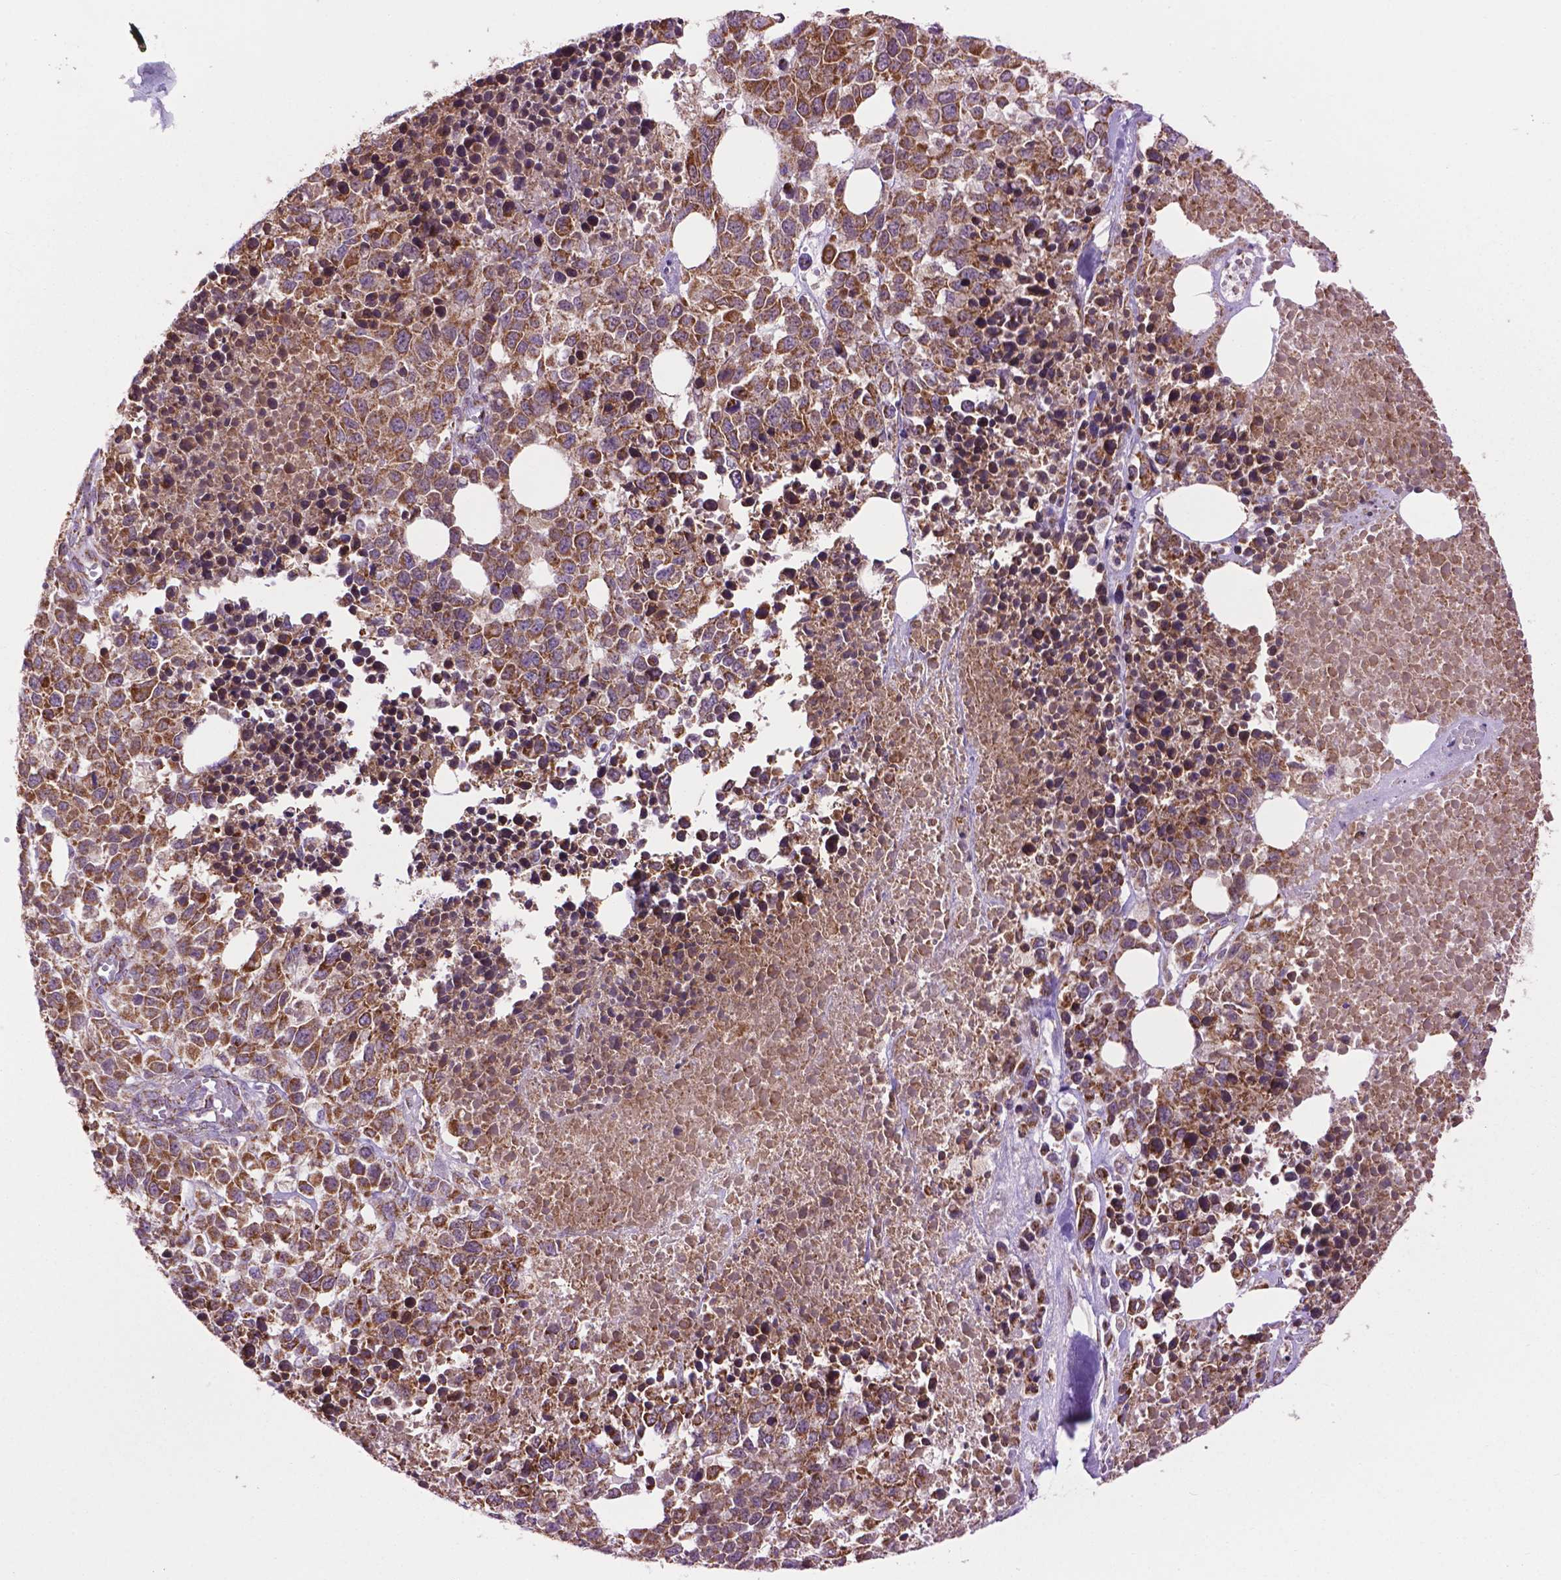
{"staining": {"intensity": "moderate", "quantity": ">75%", "location": "cytoplasmic/membranous"}, "tissue": "melanoma", "cell_type": "Tumor cells", "image_type": "cancer", "snomed": [{"axis": "morphology", "description": "Malignant melanoma, Metastatic site"}, {"axis": "topography", "description": "Skin"}], "caption": "Immunohistochemical staining of malignant melanoma (metastatic site) demonstrates moderate cytoplasmic/membranous protein positivity in about >75% of tumor cells.", "gene": "PYCR3", "patient": {"sex": "male", "age": 84}}